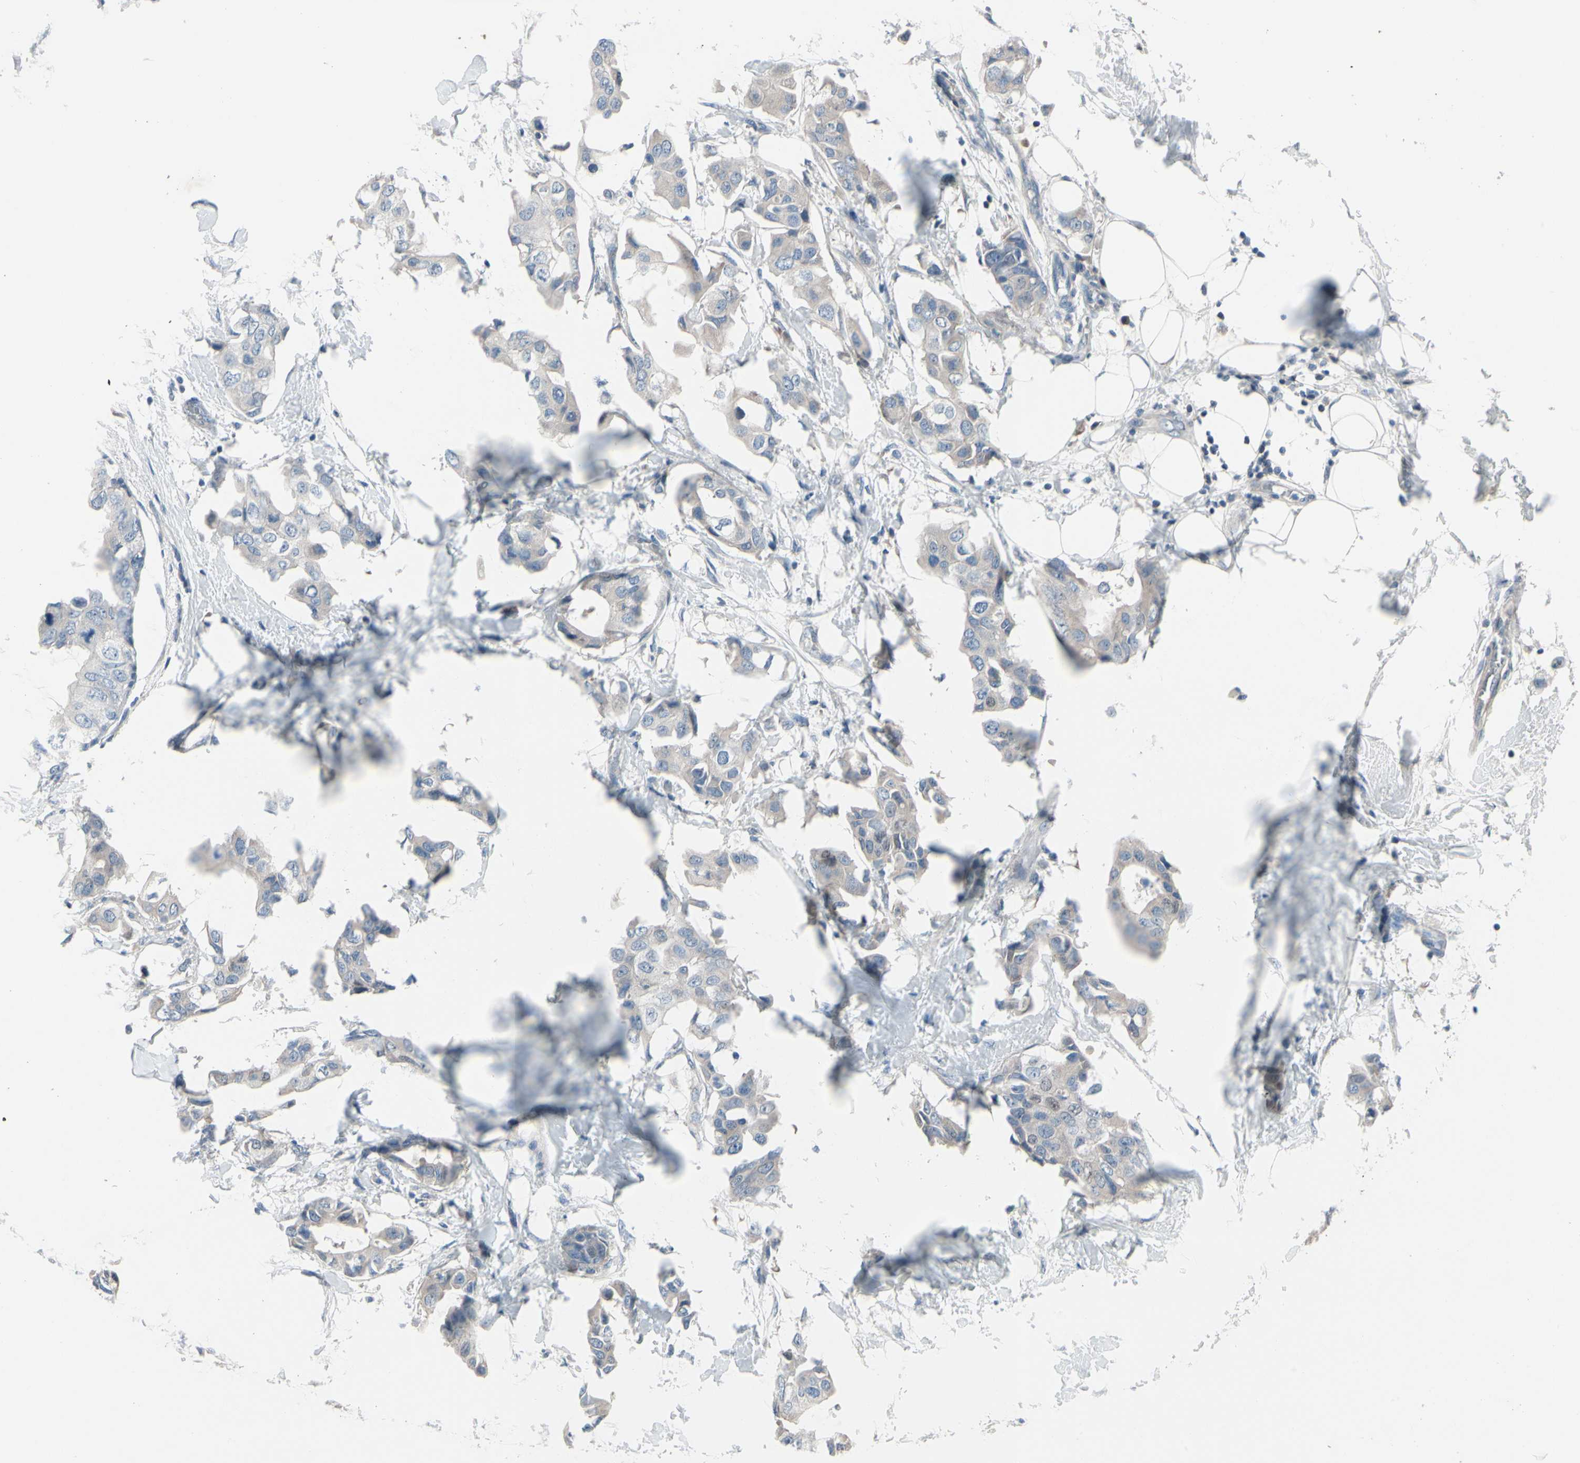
{"staining": {"intensity": "weak", "quantity": "25%-75%", "location": "cytoplasmic/membranous"}, "tissue": "breast cancer", "cell_type": "Tumor cells", "image_type": "cancer", "snomed": [{"axis": "morphology", "description": "Duct carcinoma"}, {"axis": "topography", "description": "Breast"}], "caption": "The image exhibits staining of breast cancer (infiltrating ductal carcinoma), revealing weak cytoplasmic/membranous protein staining (brown color) within tumor cells.", "gene": "PGR", "patient": {"sex": "female", "age": 40}}